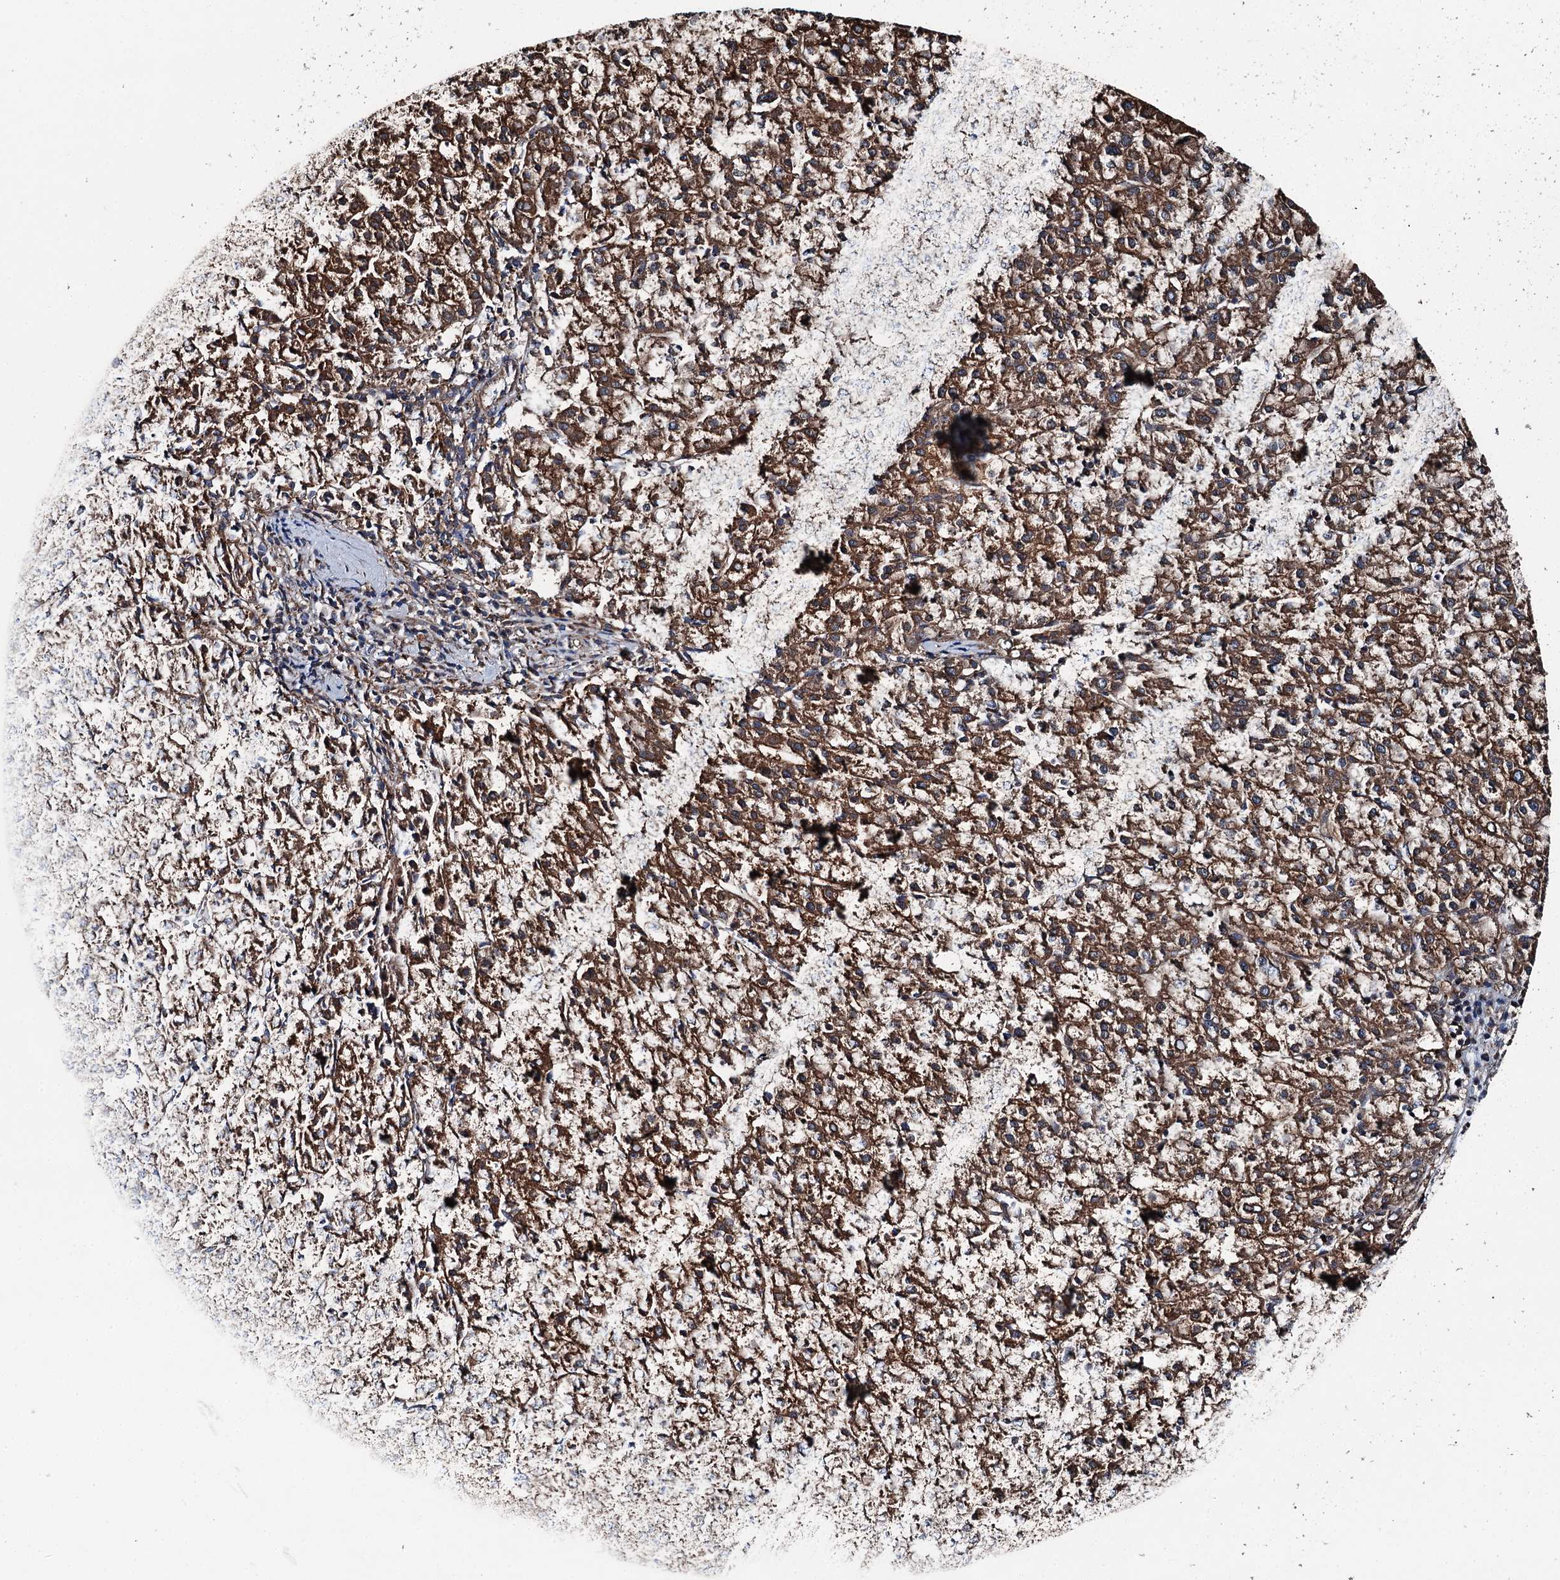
{"staining": {"intensity": "moderate", "quantity": ">75%", "location": "cytoplasmic/membranous"}, "tissue": "liver cancer", "cell_type": "Tumor cells", "image_type": "cancer", "snomed": [{"axis": "morphology", "description": "Carcinoma, Hepatocellular, NOS"}, {"axis": "topography", "description": "Liver"}], "caption": "A photomicrograph of liver hepatocellular carcinoma stained for a protein demonstrates moderate cytoplasmic/membranous brown staining in tumor cells.", "gene": "POLR1D", "patient": {"sex": "female", "age": 58}}